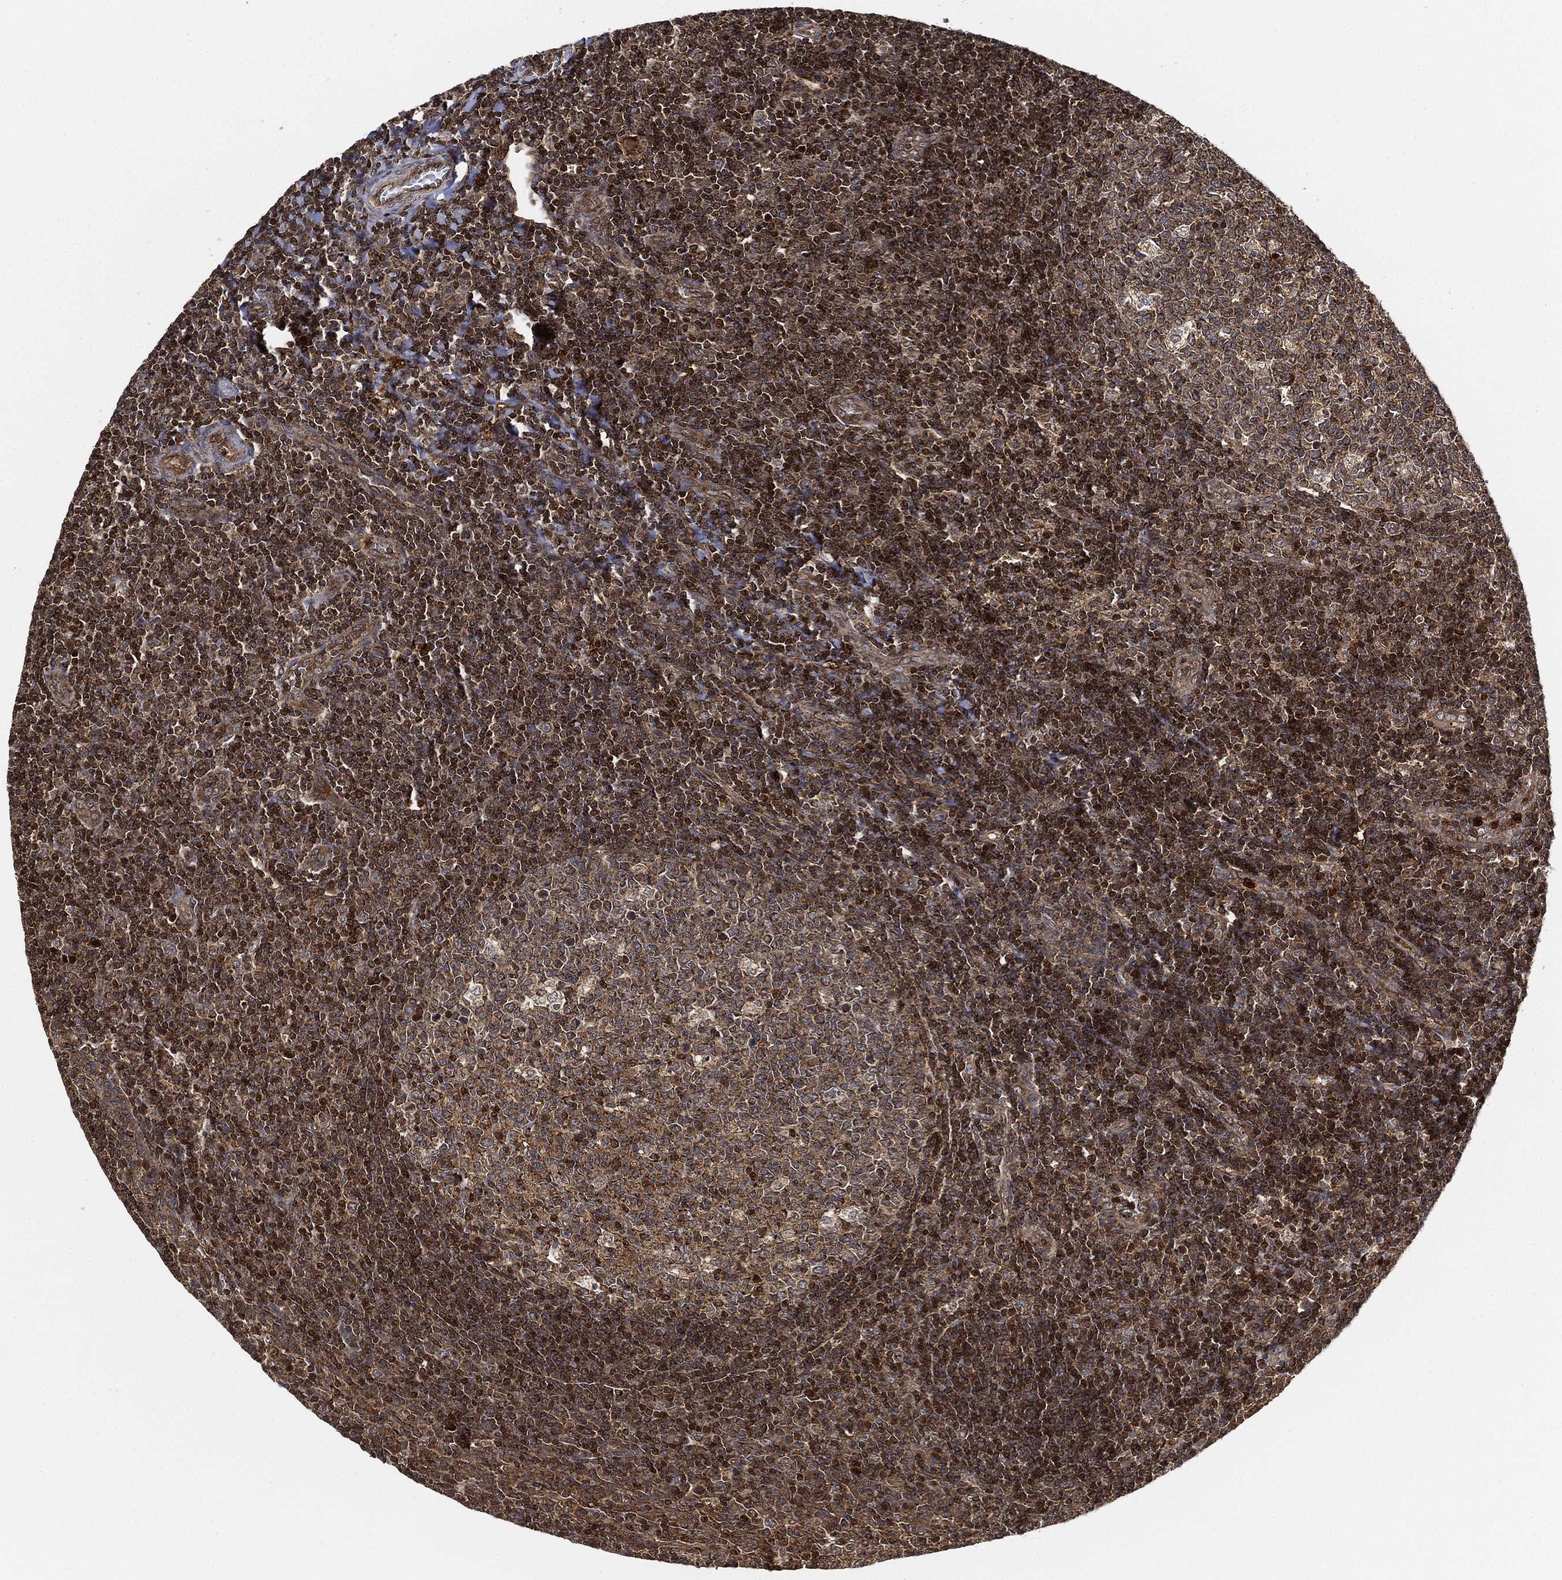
{"staining": {"intensity": "moderate", "quantity": "25%-75%", "location": "nuclear"}, "tissue": "tonsil", "cell_type": "Germinal center cells", "image_type": "normal", "snomed": [{"axis": "morphology", "description": "Normal tissue, NOS"}, {"axis": "topography", "description": "Tonsil"}], "caption": "Moderate nuclear protein staining is seen in approximately 25%-75% of germinal center cells in tonsil. The protein of interest is stained brown, and the nuclei are stained in blue (DAB (3,3'-diaminobenzidine) IHC with brightfield microscopy, high magnification).", "gene": "MAP3K3", "patient": {"sex": "female", "age": 13}}